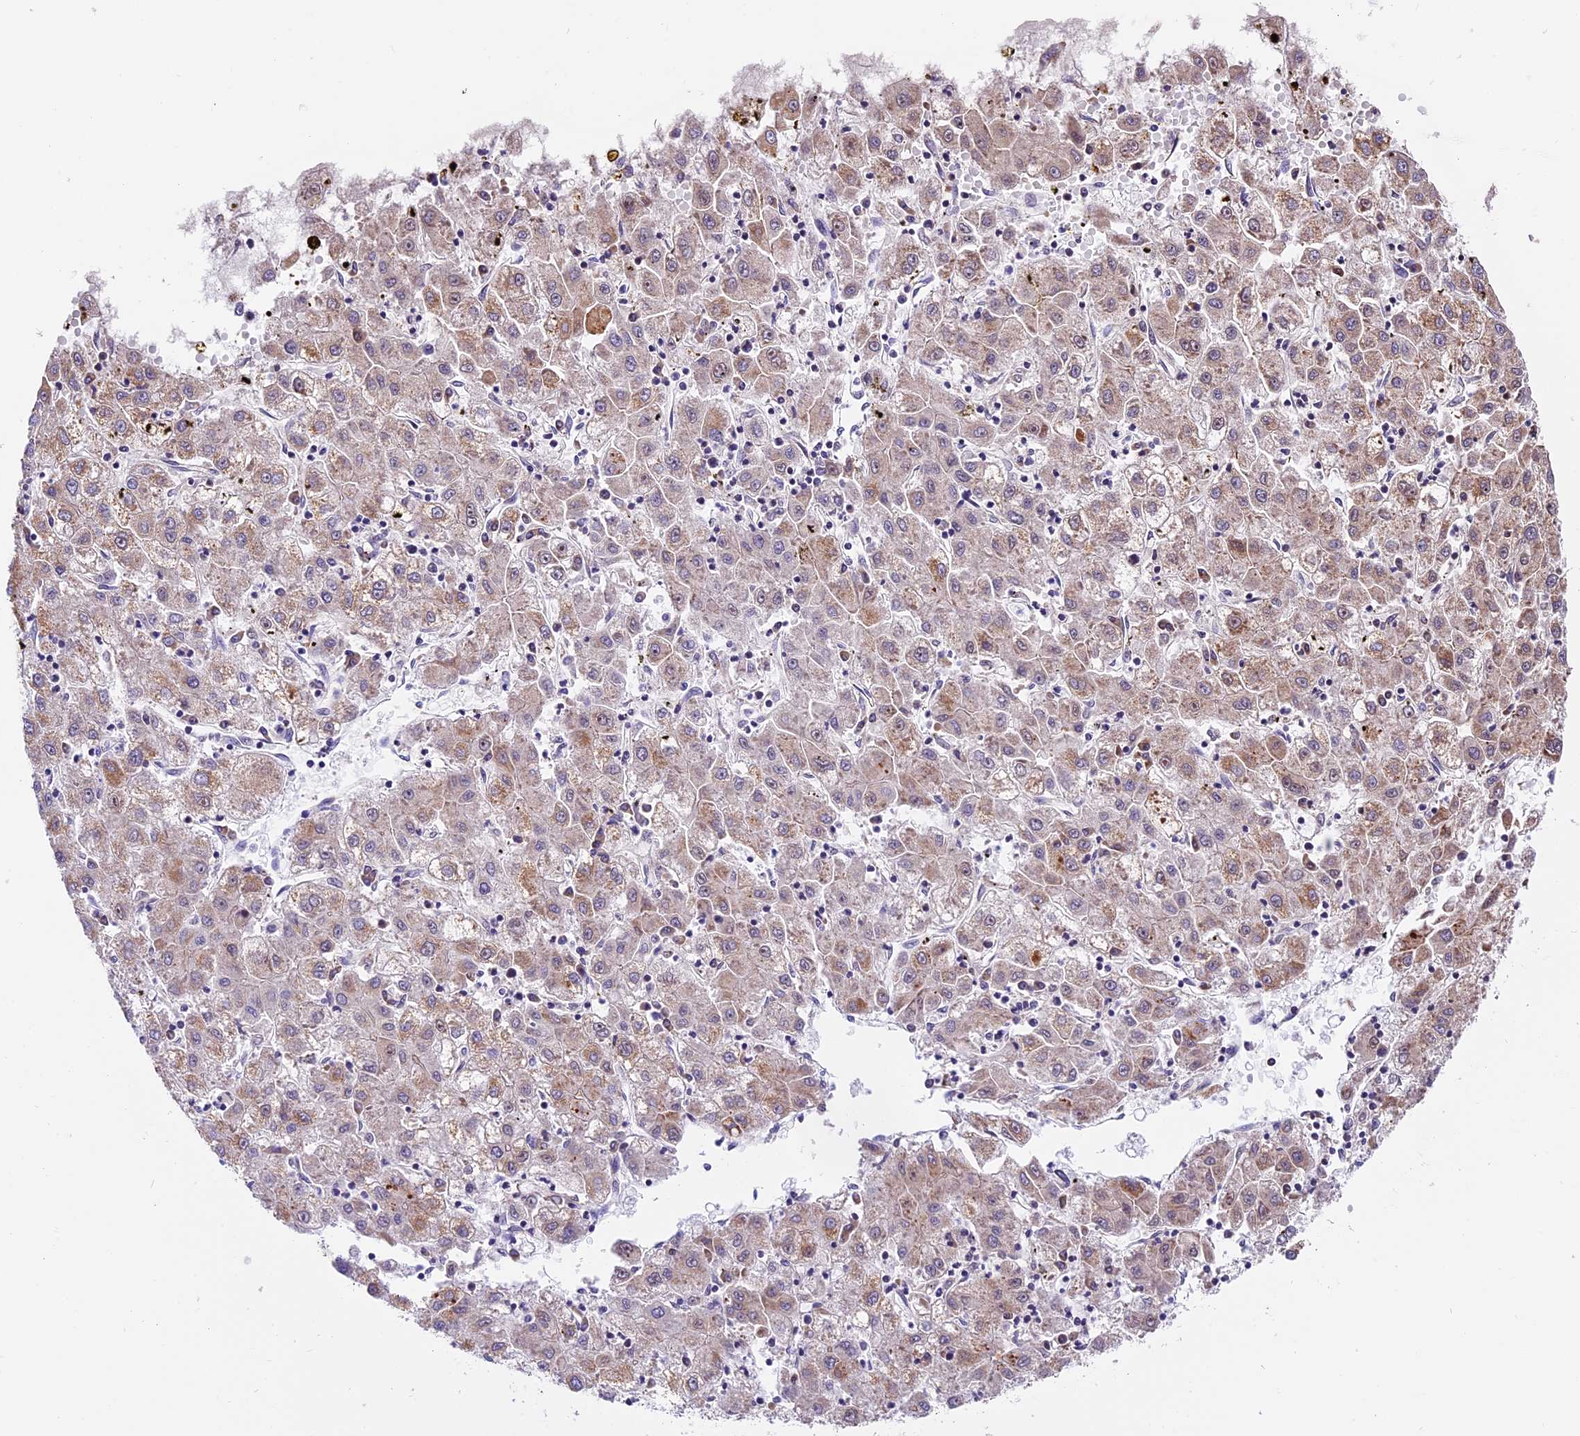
{"staining": {"intensity": "moderate", "quantity": "25%-75%", "location": "cytoplasmic/membranous"}, "tissue": "liver cancer", "cell_type": "Tumor cells", "image_type": "cancer", "snomed": [{"axis": "morphology", "description": "Carcinoma, Hepatocellular, NOS"}, {"axis": "topography", "description": "Liver"}], "caption": "Human hepatocellular carcinoma (liver) stained with a brown dye demonstrates moderate cytoplasmic/membranous positive positivity in approximately 25%-75% of tumor cells.", "gene": "NDUFA8", "patient": {"sex": "male", "age": 72}}